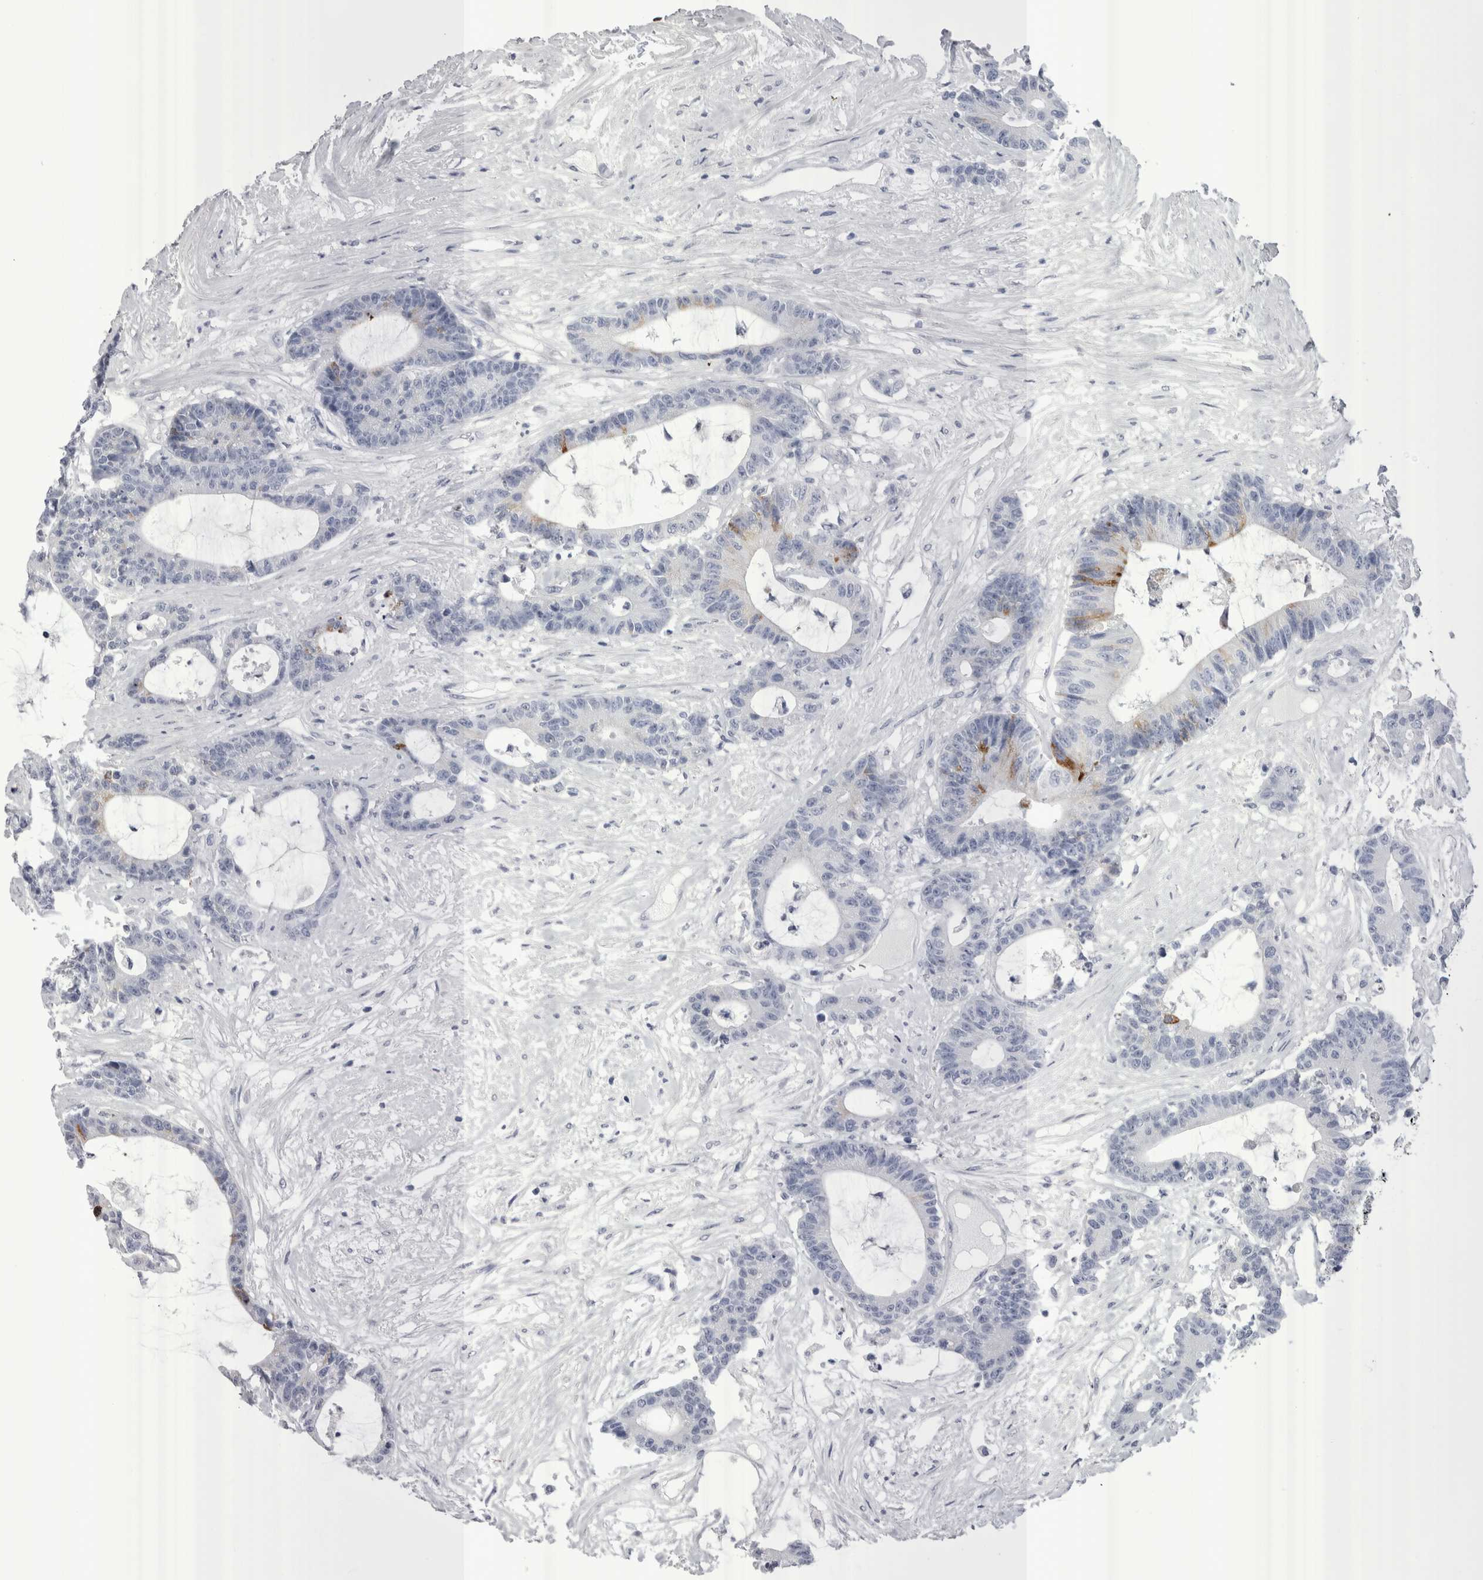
{"staining": {"intensity": "moderate", "quantity": "<25%", "location": "cytoplasmic/membranous"}, "tissue": "colorectal cancer", "cell_type": "Tumor cells", "image_type": "cancer", "snomed": [{"axis": "morphology", "description": "Adenocarcinoma, NOS"}, {"axis": "topography", "description": "Colon"}], "caption": "Protein expression analysis of human colorectal adenocarcinoma reveals moderate cytoplasmic/membranous positivity in about <25% of tumor cells. Nuclei are stained in blue.", "gene": "PWP2", "patient": {"sex": "female", "age": 84}}